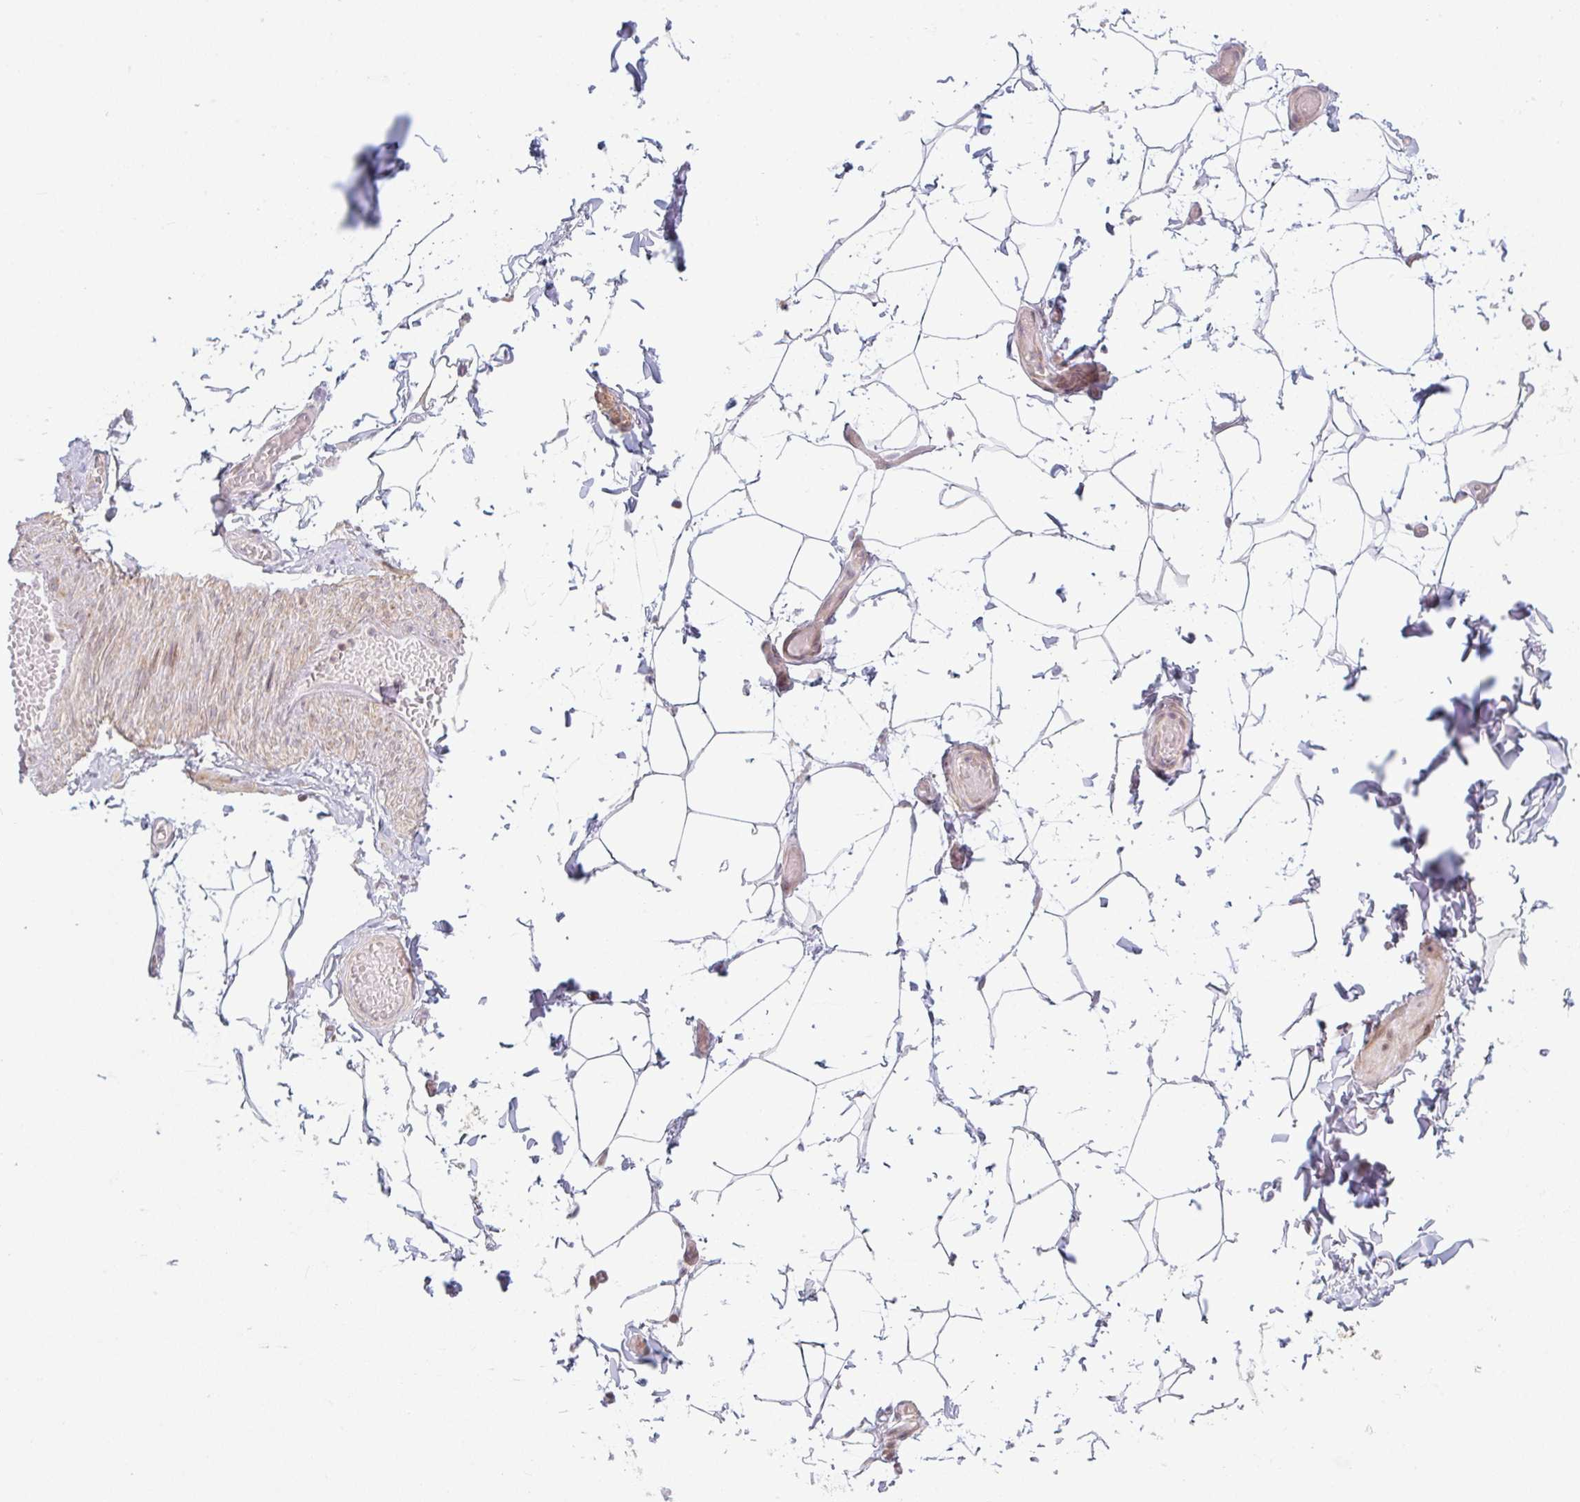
{"staining": {"intensity": "negative", "quantity": "none", "location": "none"}, "tissue": "adipose tissue", "cell_type": "Adipocytes", "image_type": "normal", "snomed": [{"axis": "morphology", "description": "Normal tissue, NOS"}, {"axis": "topography", "description": "Soft tissue"}, {"axis": "topography", "description": "Adipose tissue"}, {"axis": "topography", "description": "Vascular tissue"}, {"axis": "topography", "description": "Peripheral nerve tissue"}], "caption": "Immunohistochemistry (IHC) histopathology image of normal adipose tissue: adipose tissue stained with DAB (3,3'-diaminobenzidine) demonstrates no significant protein expression in adipocytes. (DAB (3,3'-diaminobenzidine) IHC, high magnification).", "gene": "TMEM237", "patient": {"sex": "male", "age": 29}}